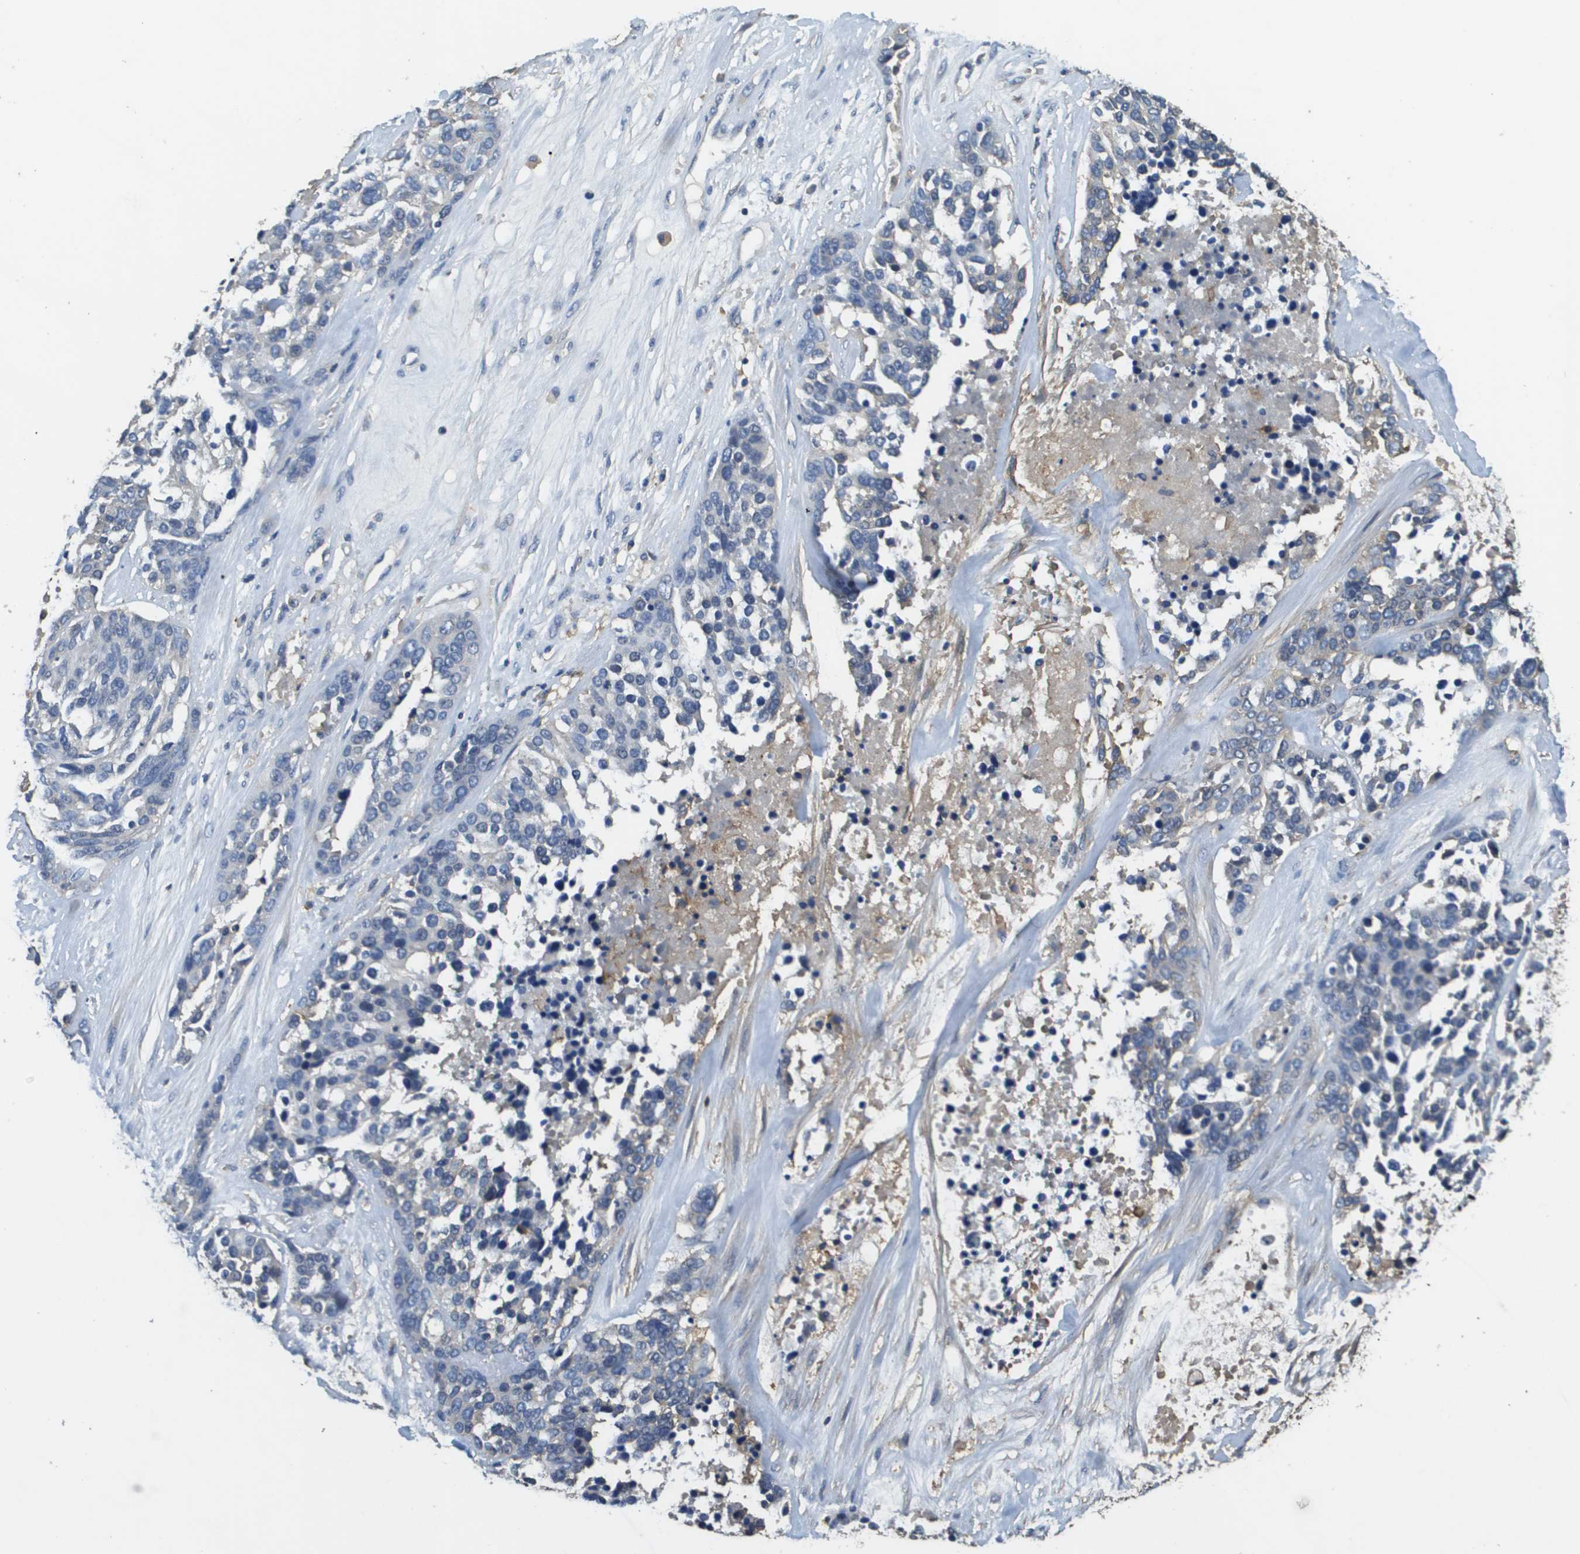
{"staining": {"intensity": "negative", "quantity": "none", "location": "none"}, "tissue": "ovarian cancer", "cell_type": "Tumor cells", "image_type": "cancer", "snomed": [{"axis": "morphology", "description": "Cystadenocarcinoma, serous, NOS"}, {"axis": "topography", "description": "Ovary"}], "caption": "Human serous cystadenocarcinoma (ovarian) stained for a protein using immunohistochemistry reveals no expression in tumor cells.", "gene": "SLC16A3", "patient": {"sex": "female", "age": 44}}